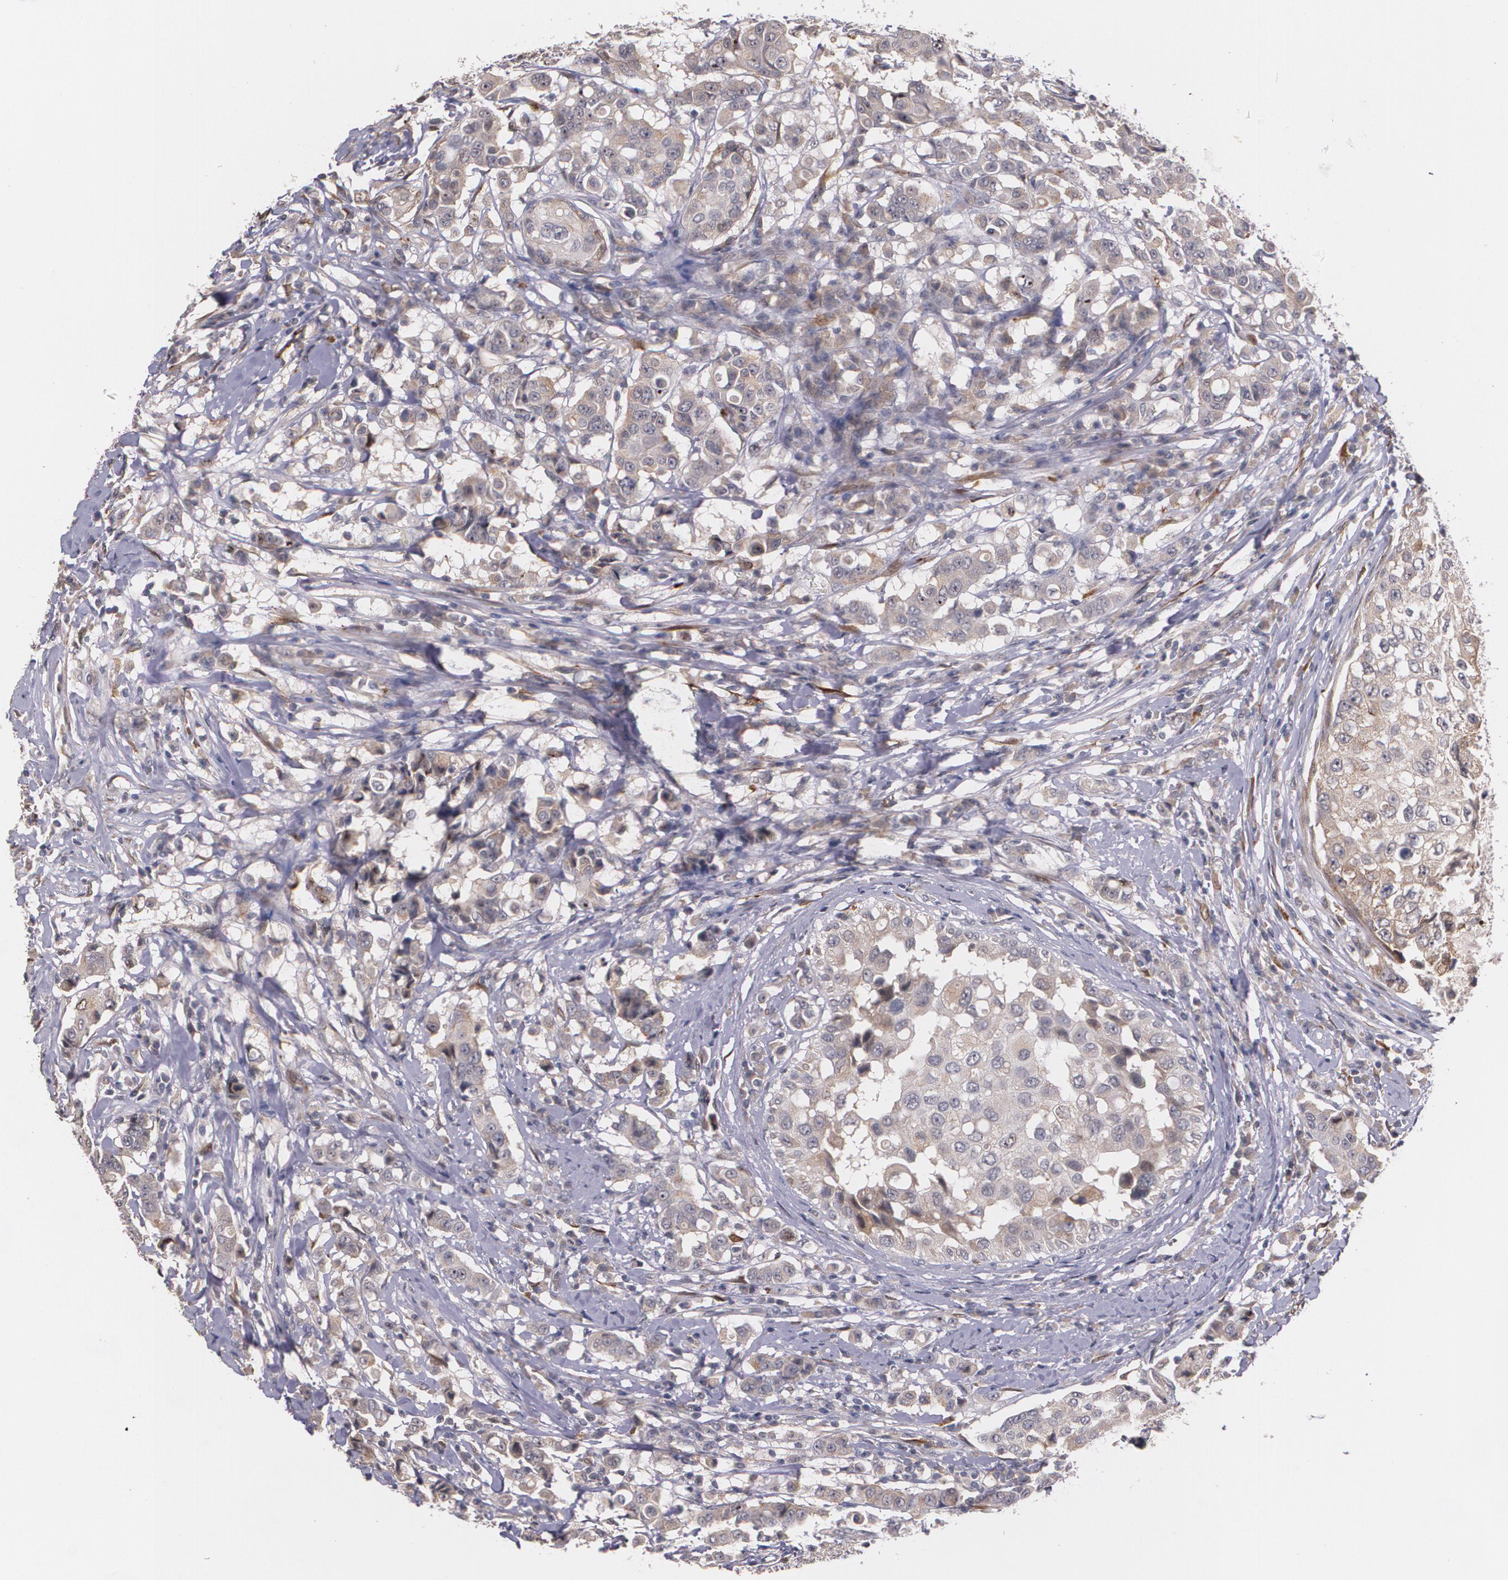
{"staining": {"intensity": "moderate", "quantity": "25%-75%", "location": "cytoplasmic/membranous"}, "tissue": "breast cancer", "cell_type": "Tumor cells", "image_type": "cancer", "snomed": [{"axis": "morphology", "description": "Duct carcinoma"}, {"axis": "topography", "description": "Breast"}], "caption": "A brown stain shows moderate cytoplasmic/membranous positivity of a protein in breast cancer (invasive ductal carcinoma) tumor cells. The staining is performed using DAB brown chromogen to label protein expression. The nuclei are counter-stained blue using hematoxylin.", "gene": "IFNGR2", "patient": {"sex": "female", "age": 27}}